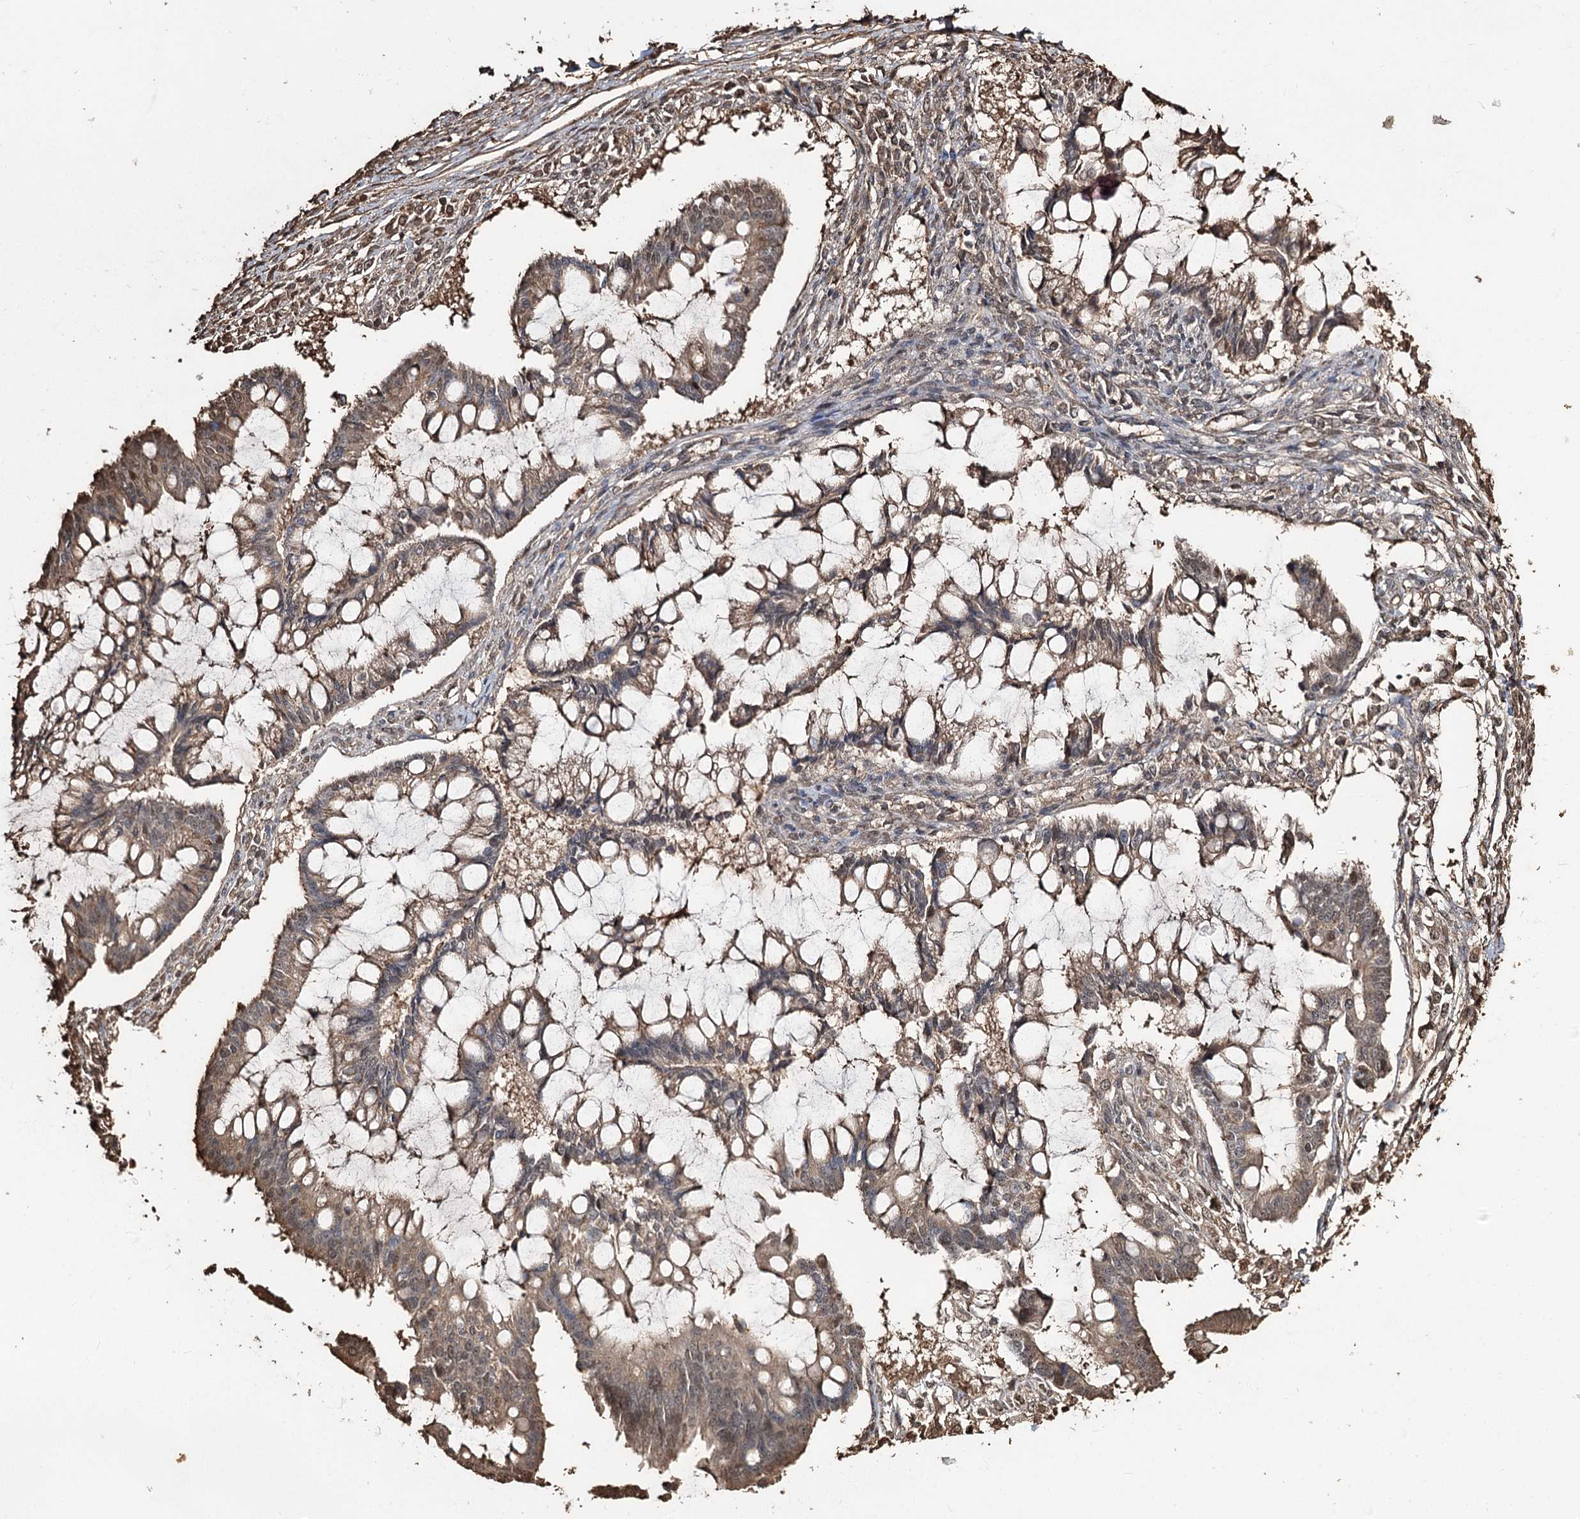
{"staining": {"intensity": "moderate", "quantity": ">75%", "location": "cytoplasmic/membranous"}, "tissue": "ovarian cancer", "cell_type": "Tumor cells", "image_type": "cancer", "snomed": [{"axis": "morphology", "description": "Cystadenocarcinoma, mucinous, NOS"}, {"axis": "topography", "description": "Ovary"}], "caption": "A brown stain highlights moderate cytoplasmic/membranous staining of a protein in human mucinous cystadenocarcinoma (ovarian) tumor cells.", "gene": "PLCH1", "patient": {"sex": "female", "age": 73}}